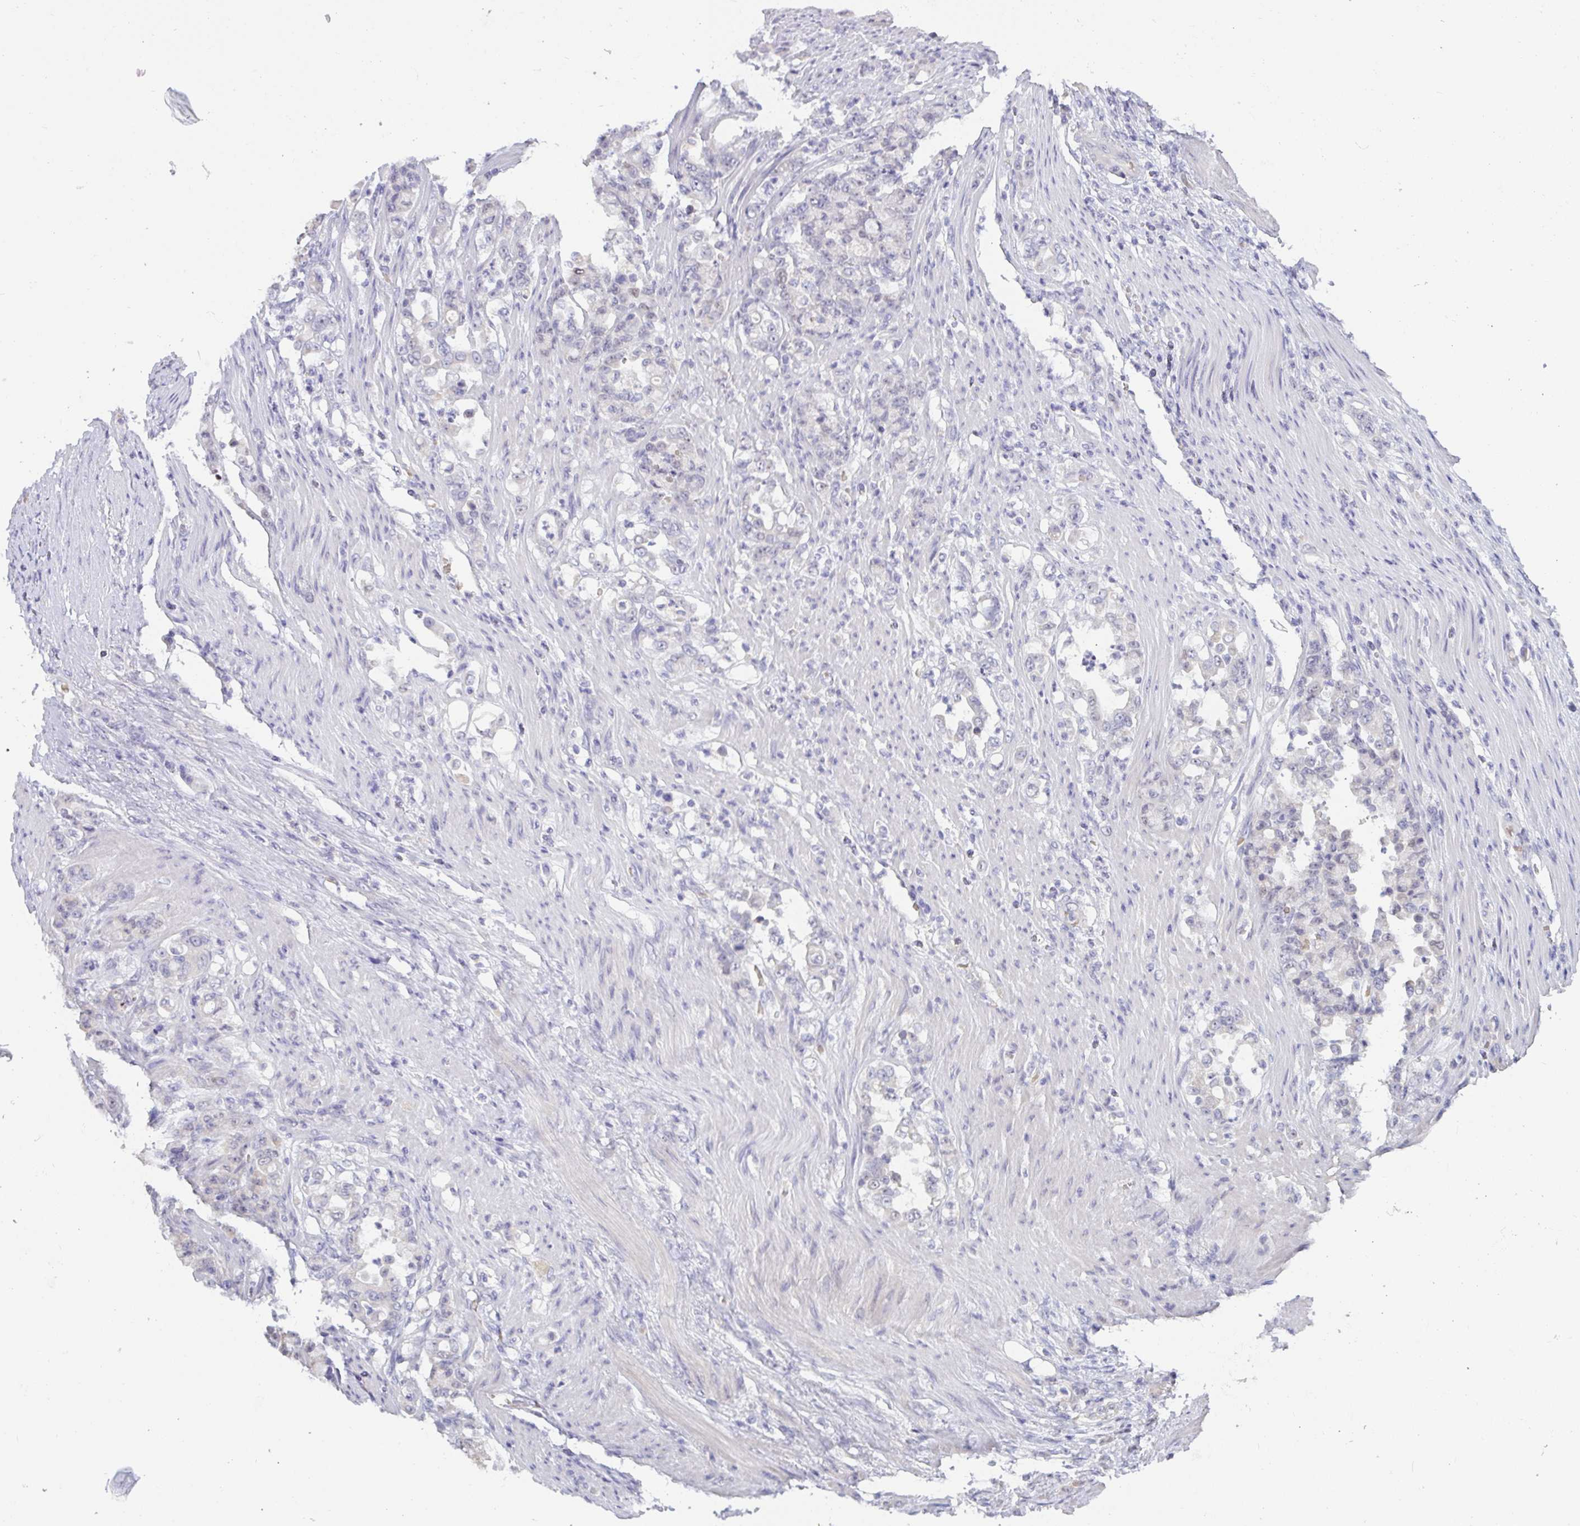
{"staining": {"intensity": "negative", "quantity": "none", "location": "none"}, "tissue": "stomach cancer", "cell_type": "Tumor cells", "image_type": "cancer", "snomed": [{"axis": "morphology", "description": "Normal tissue, NOS"}, {"axis": "morphology", "description": "Adenocarcinoma, NOS"}, {"axis": "topography", "description": "Stomach"}], "caption": "Immunohistochemical staining of stomach adenocarcinoma reveals no significant positivity in tumor cells.", "gene": "MYC", "patient": {"sex": "female", "age": 79}}